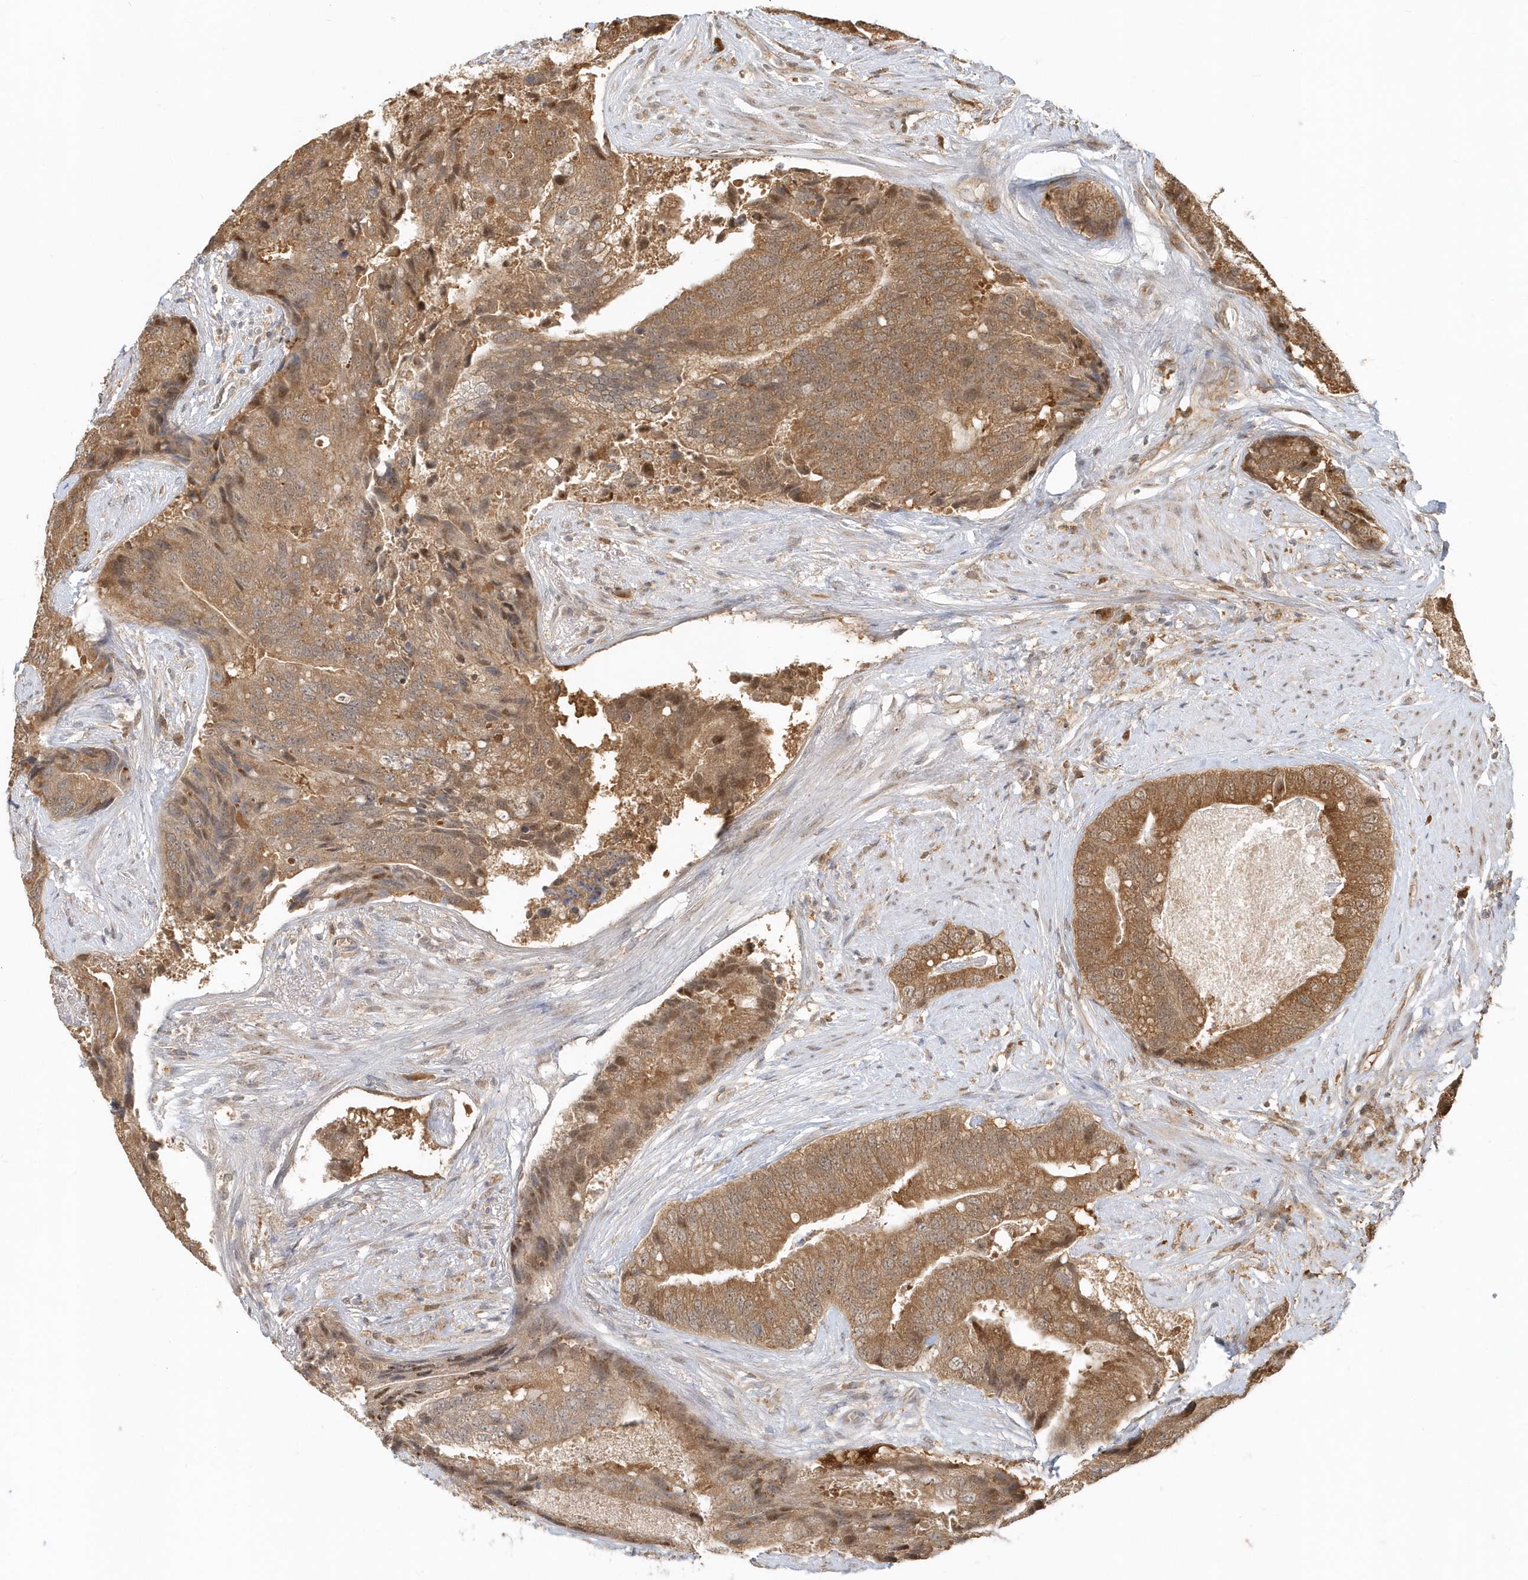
{"staining": {"intensity": "moderate", "quantity": ">75%", "location": "cytoplasmic/membranous,nuclear"}, "tissue": "prostate cancer", "cell_type": "Tumor cells", "image_type": "cancer", "snomed": [{"axis": "morphology", "description": "Adenocarcinoma, High grade"}, {"axis": "topography", "description": "Prostate"}], "caption": "Protein staining demonstrates moderate cytoplasmic/membranous and nuclear staining in about >75% of tumor cells in prostate cancer. (DAB = brown stain, brightfield microscopy at high magnification).", "gene": "PSMD6", "patient": {"sex": "male", "age": 70}}